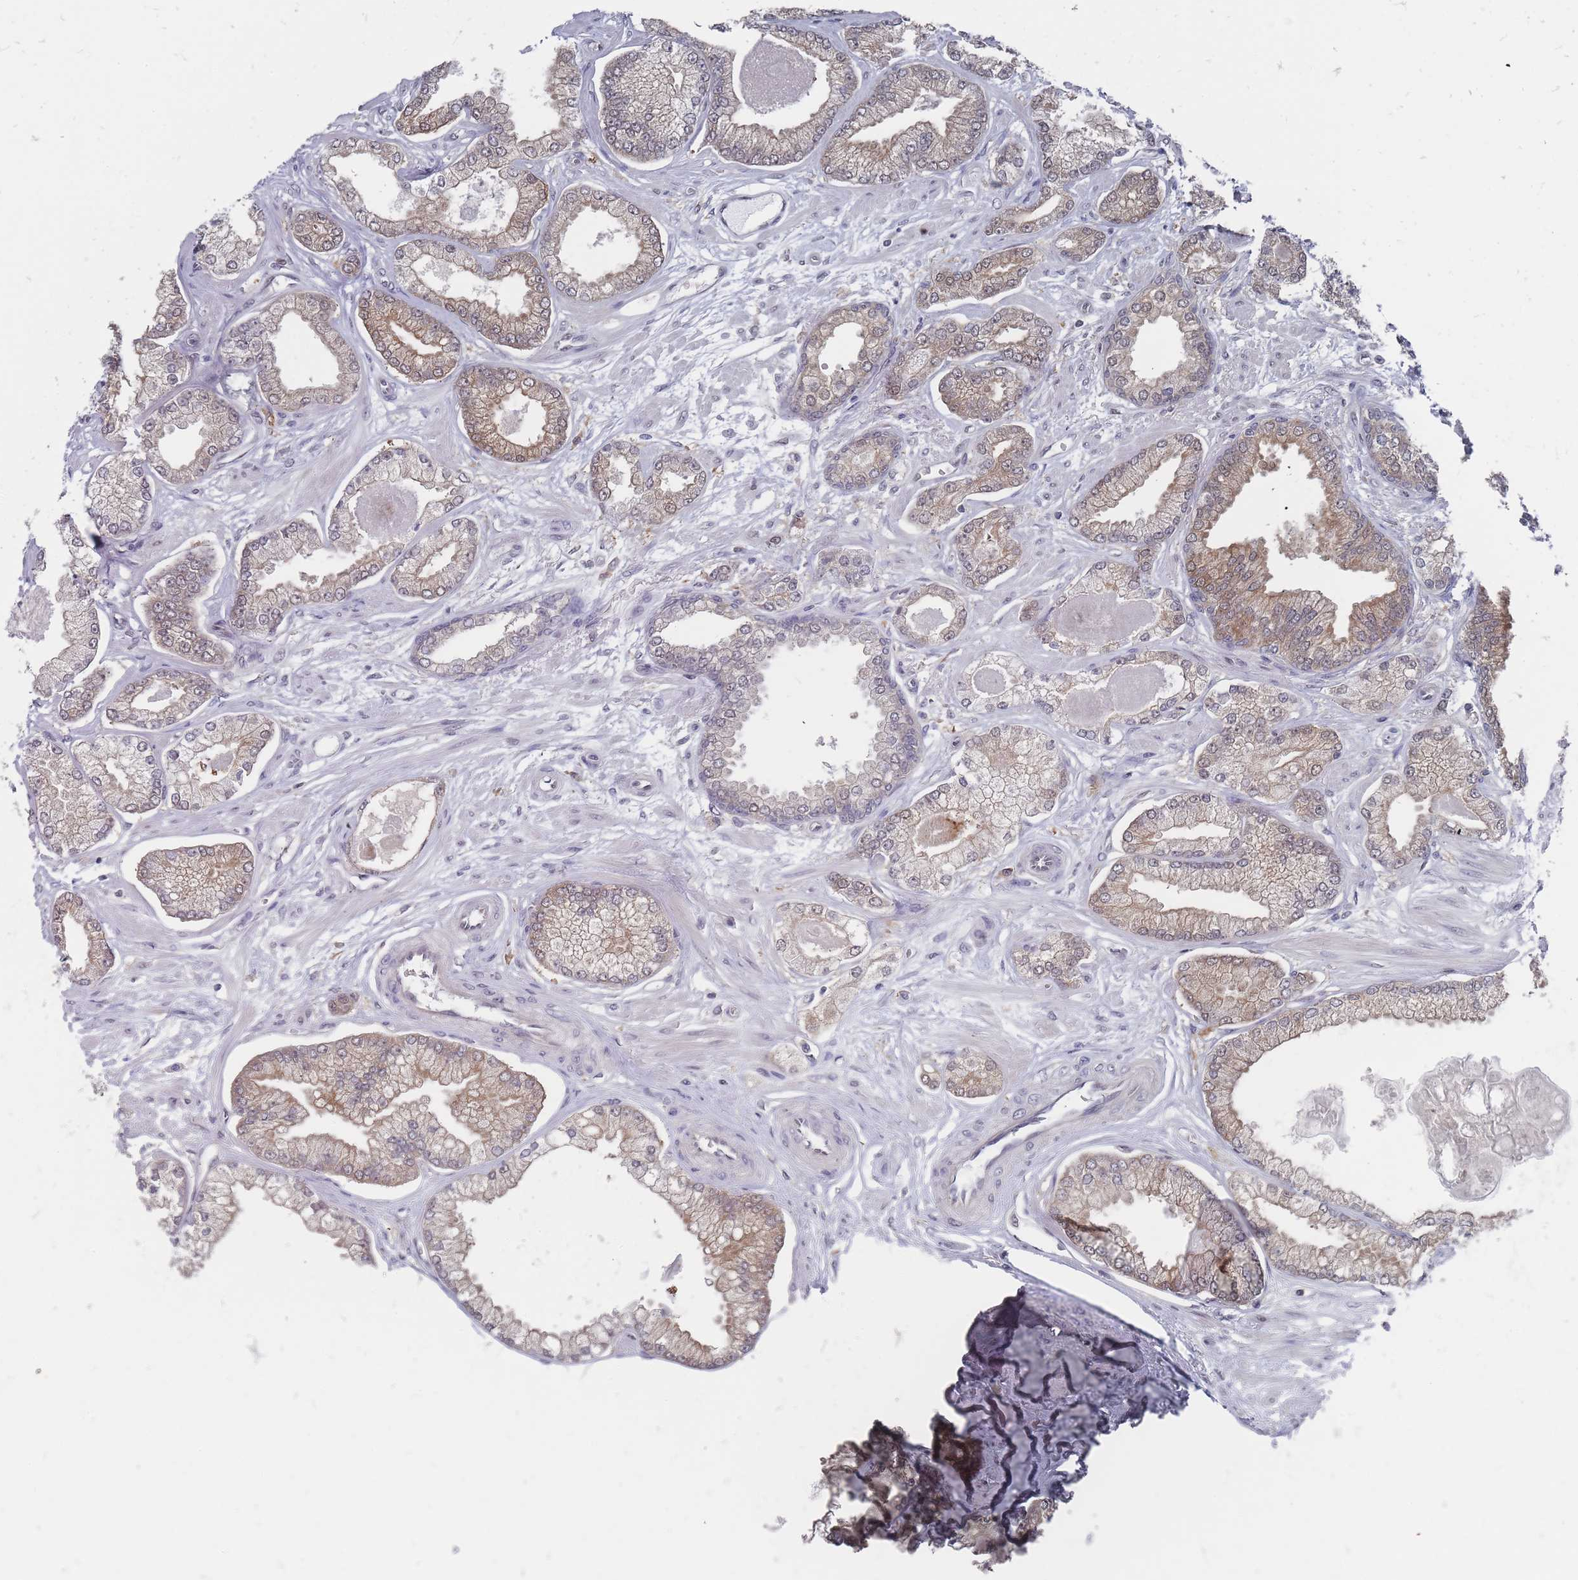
{"staining": {"intensity": "moderate", "quantity": "25%-75%", "location": "cytoplasmic/membranous"}, "tissue": "prostate cancer", "cell_type": "Tumor cells", "image_type": "cancer", "snomed": [{"axis": "morphology", "description": "Adenocarcinoma, Low grade"}, {"axis": "topography", "description": "Prostate"}], "caption": "This is a histology image of IHC staining of prostate cancer, which shows moderate staining in the cytoplasmic/membranous of tumor cells.", "gene": "NKD1", "patient": {"sex": "male", "age": 64}}